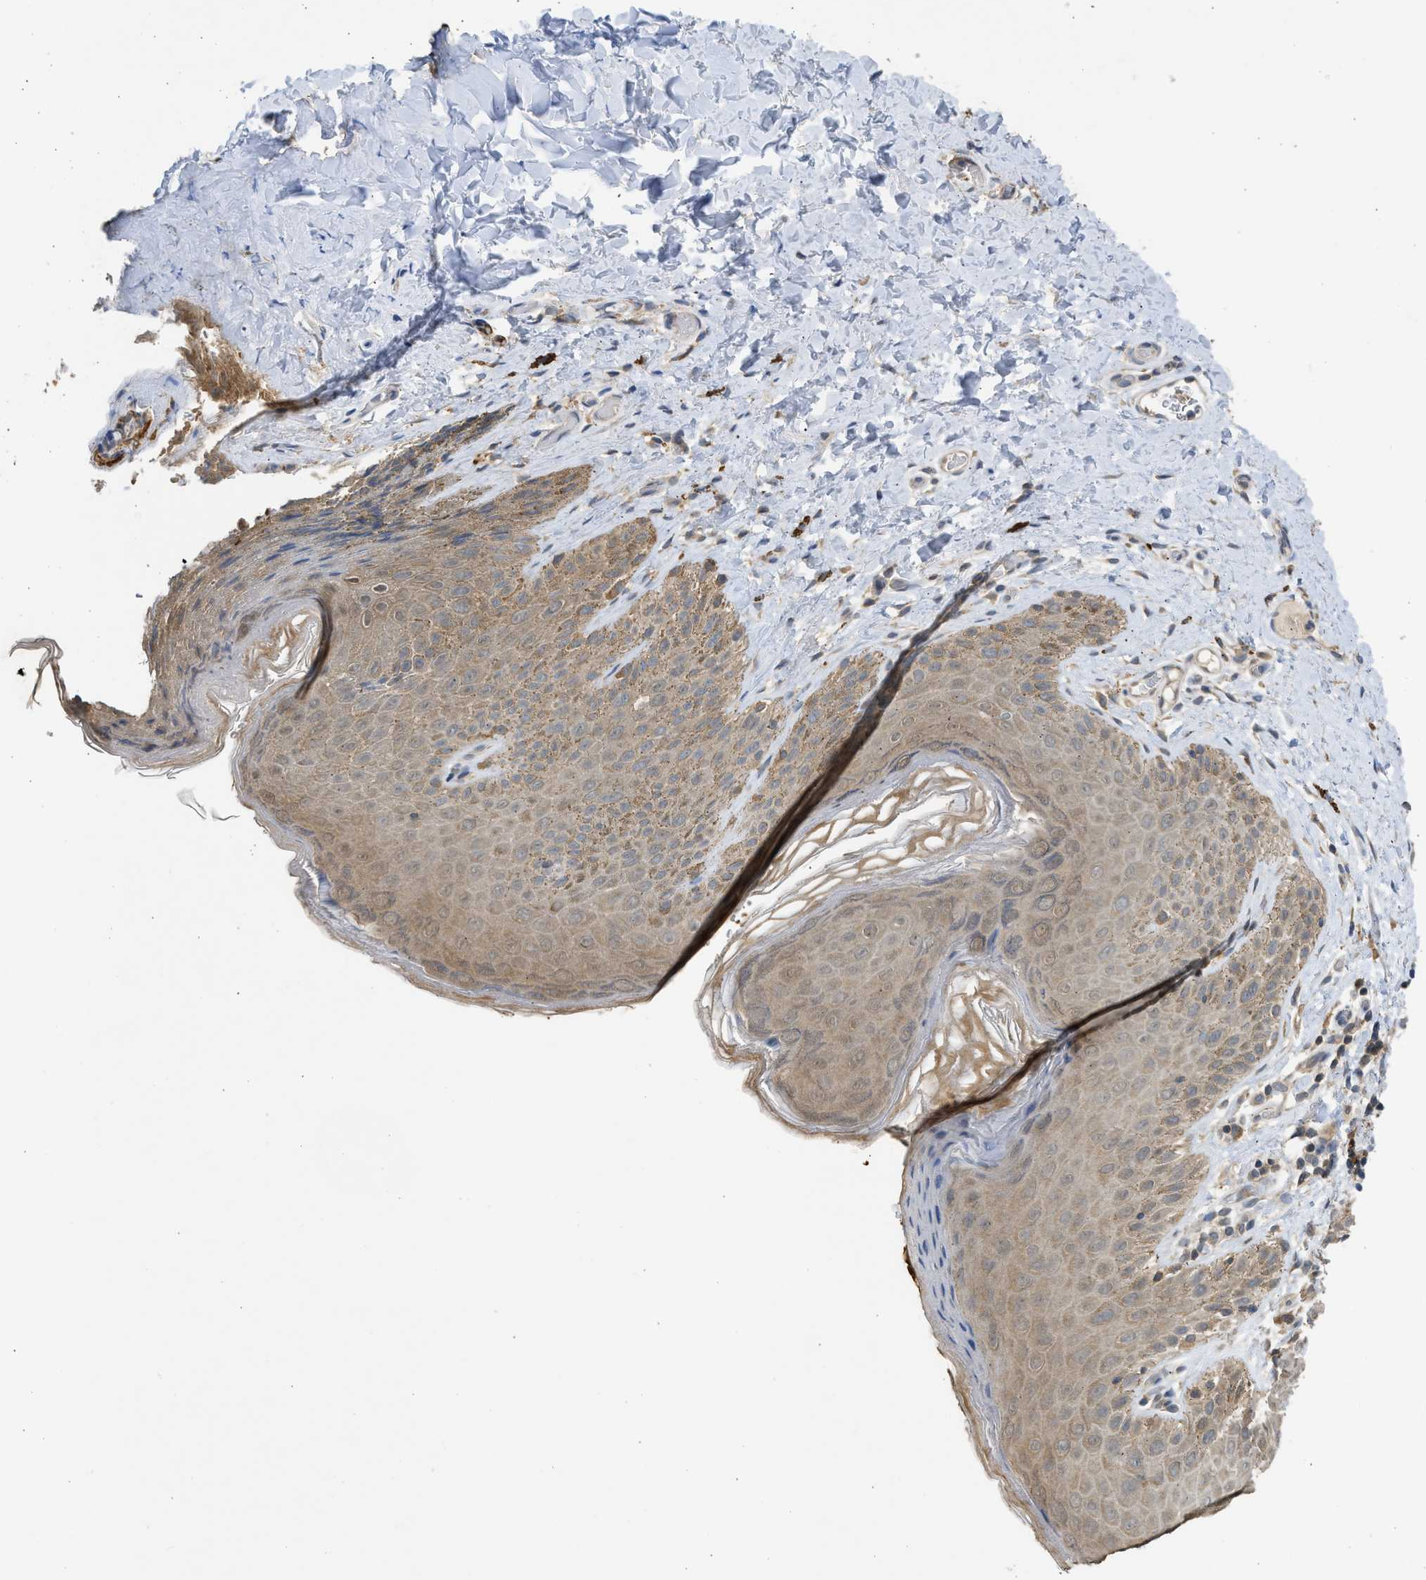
{"staining": {"intensity": "weak", "quantity": ">75%", "location": "cytoplasmic/membranous"}, "tissue": "skin", "cell_type": "Epidermal cells", "image_type": "normal", "snomed": [{"axis": "morphology", "description": "Normal tissue, NOS"}, {"axis": "topography", "description": "Anal"}], "caption": "IHC of benign skin reveals low levels of weak cytoplasmic/membranous staining in about >75% of epidermal cells. The protein of interest is shown in brown color, while the nuclei are stained blue.", "gene": "MAPK7", "patient": {"sex": "male", "age": 44}}